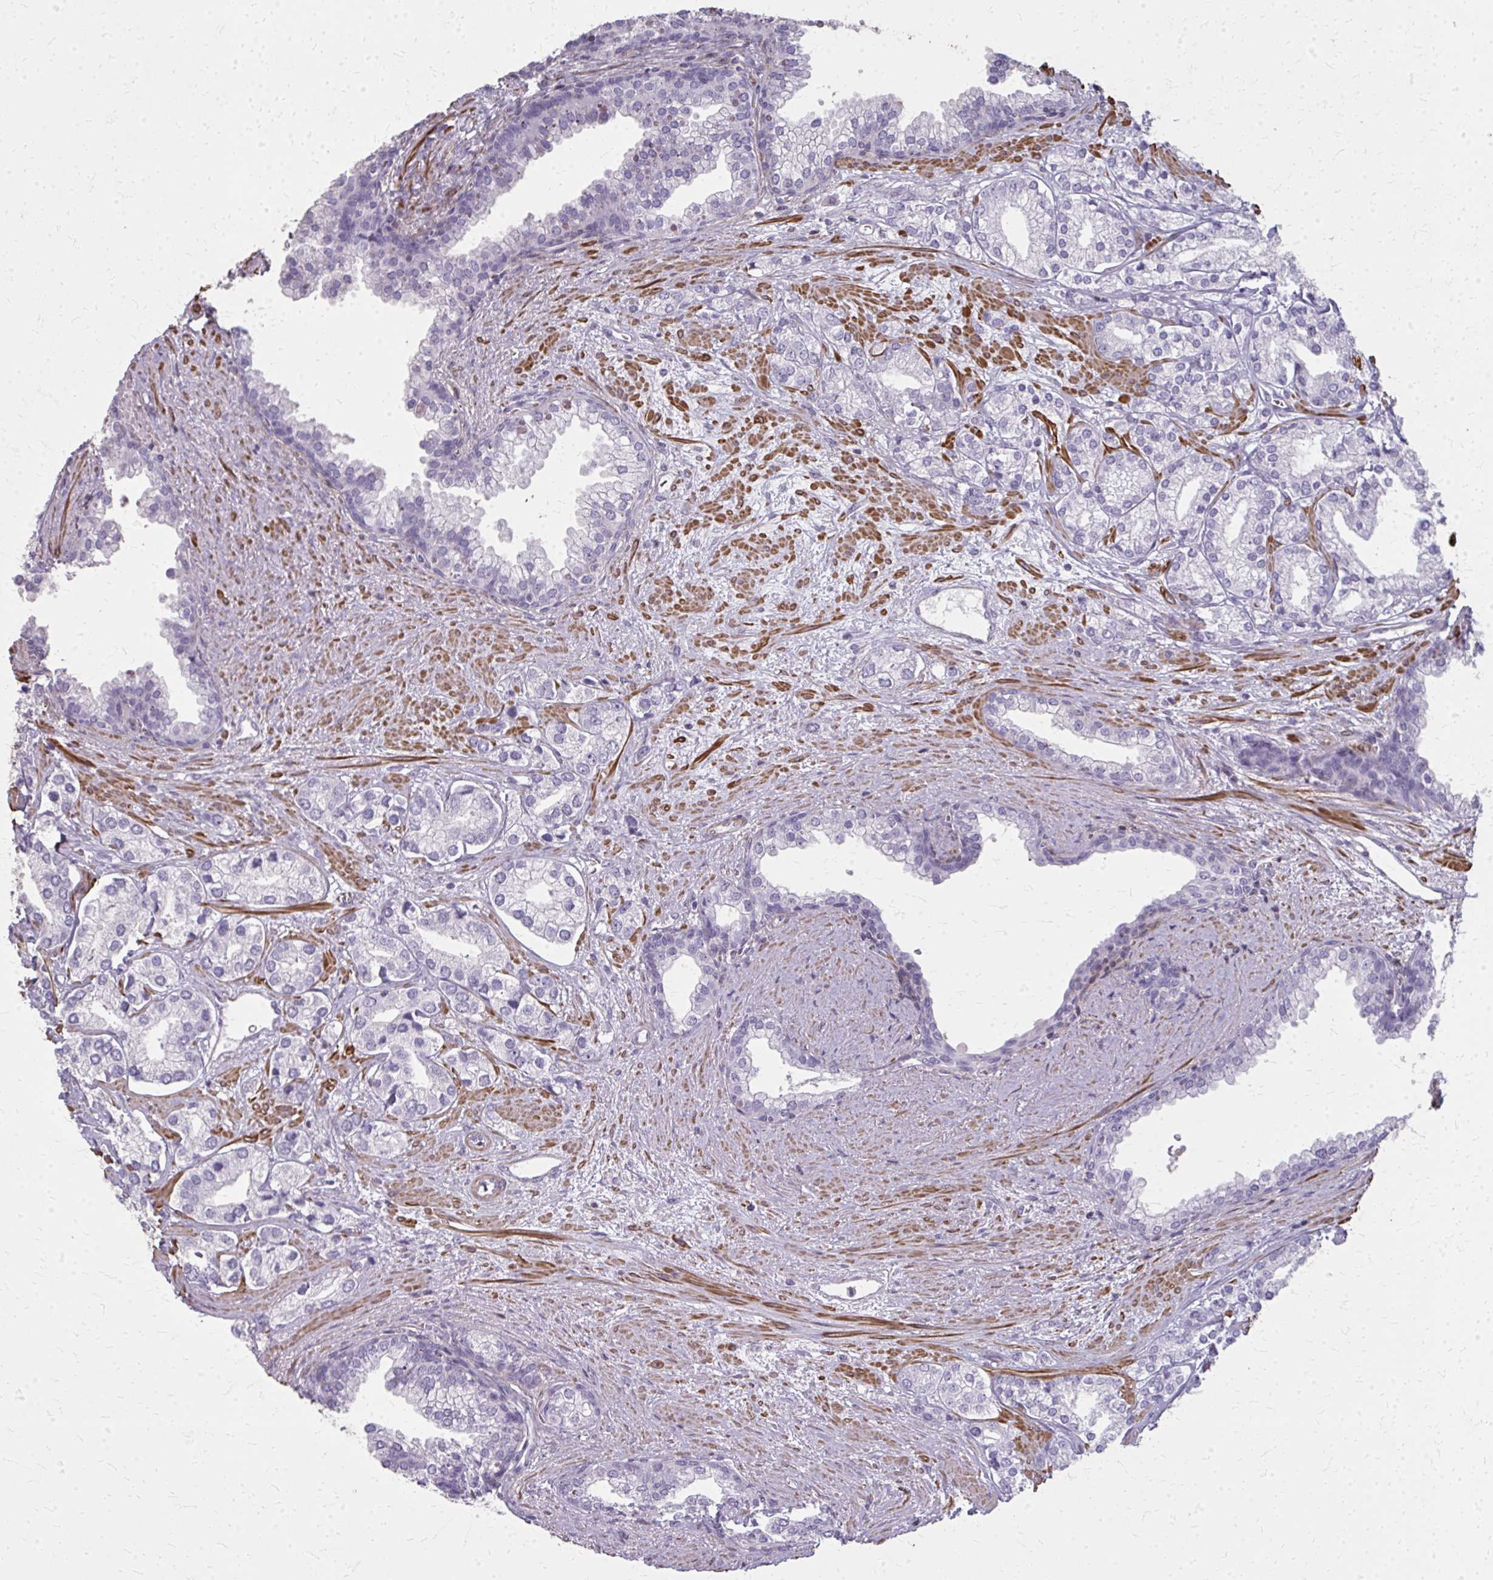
{"staining": {"intensity": "negative", "quantity": "none", "location": "none"}, "tissue": "prostate cancer", "cell_type": "Tumor cells", "image_type": "cancer", "snomed": [{"axis": "morphology", "description": "Adenocarcinoma, High grade"}, {"axis": "topography", "description": "Prostate"}], "caption": "Adenocarcinoma (high-grade) (prostate) was stained to show a protein in brown. There is no significant staining in tumor cells.", "gene": "TENM4", "patient": {"sex": "male", "age": 58}}